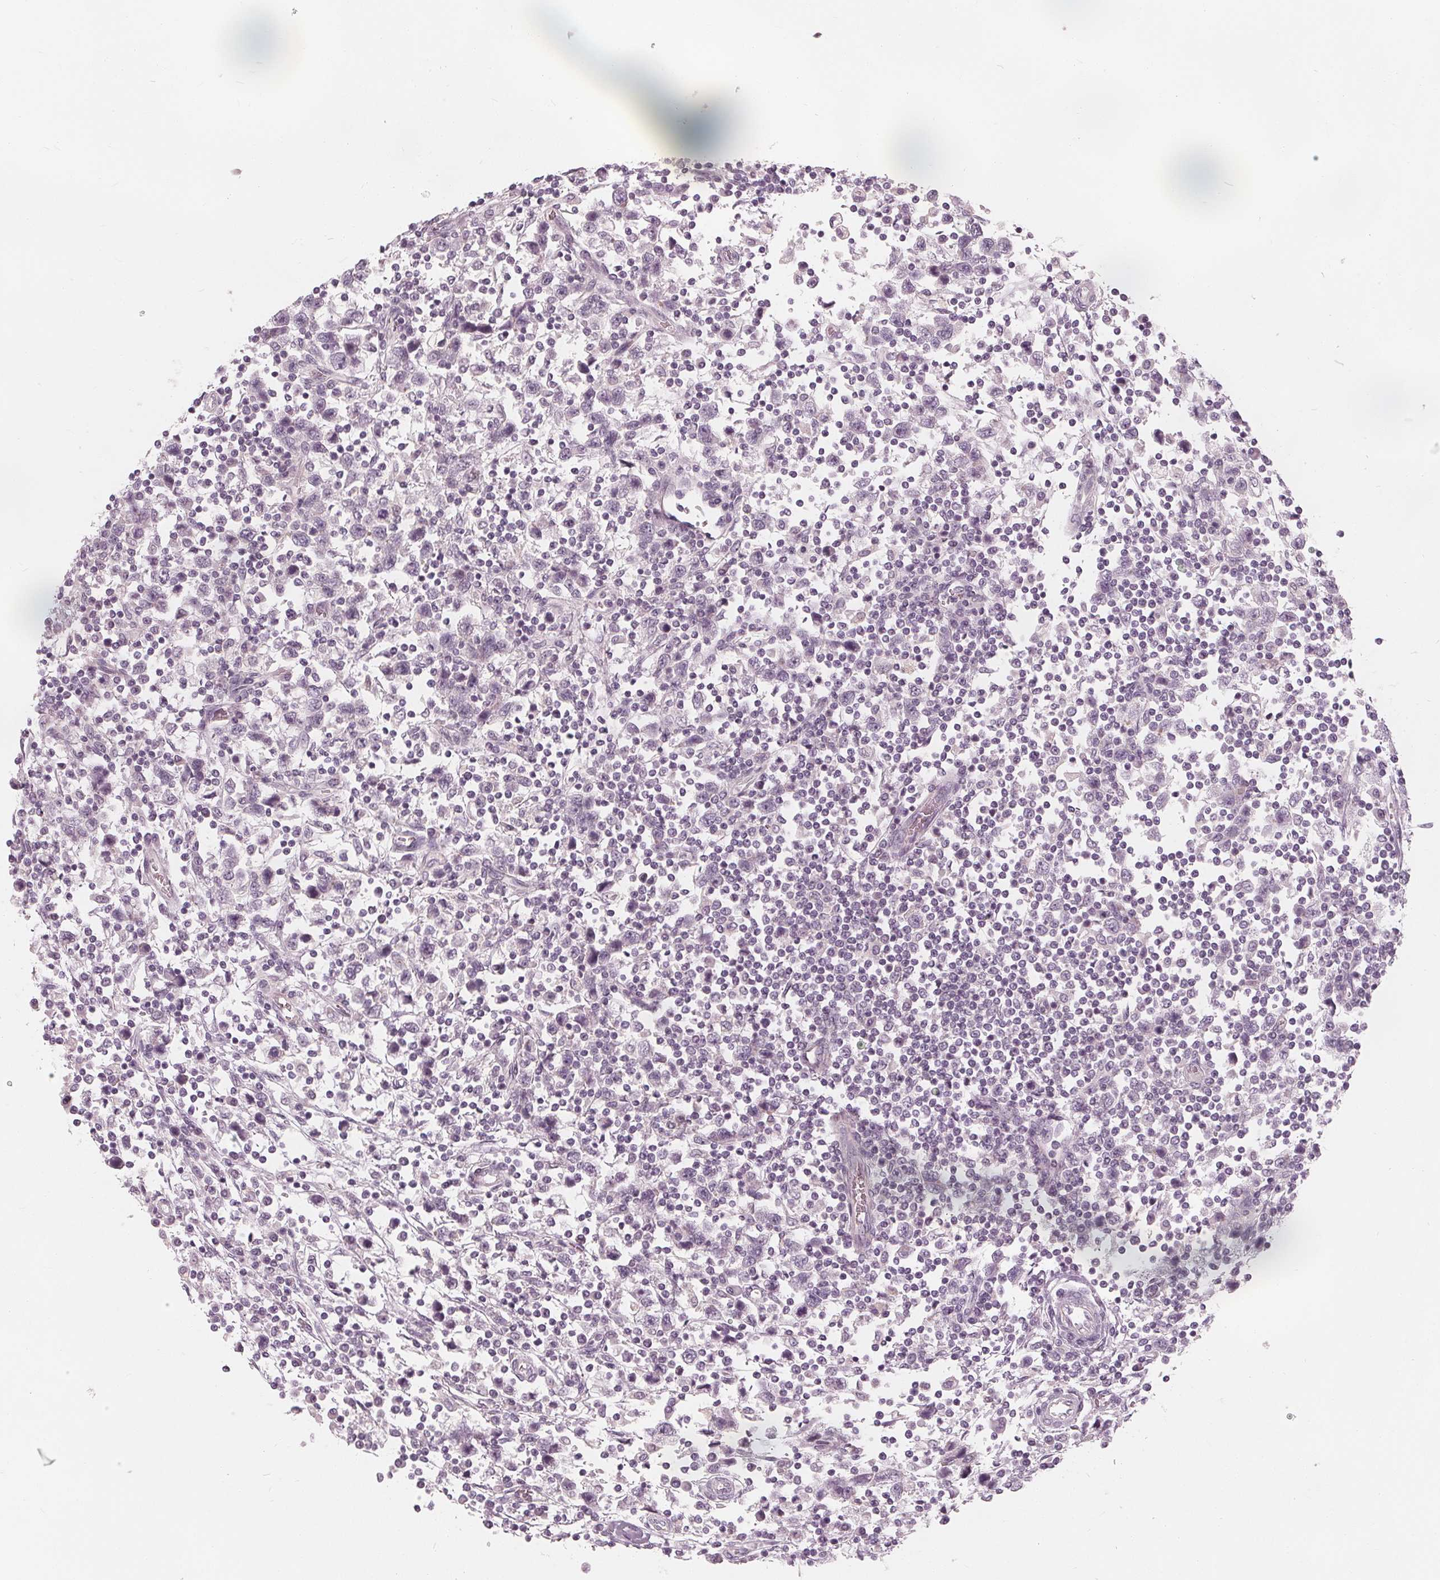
{"staining": {"intensity": "negative", "quantity": "none", "location": "none"}, "tissue": "testis cancer", "cell_type": "Tumor cells", "image_type": "cancer", "snomed": [{"axis": "morphology", "description": "Seminoma, NOS"}, {"axis": "topography", "description": "Testis"}], "caption": "Photomicrograph shows no protein positivity in tumor cells of testis cancer tissue.", "gene": "SAT2", "patient": {"sex": "male", "age": 34}}